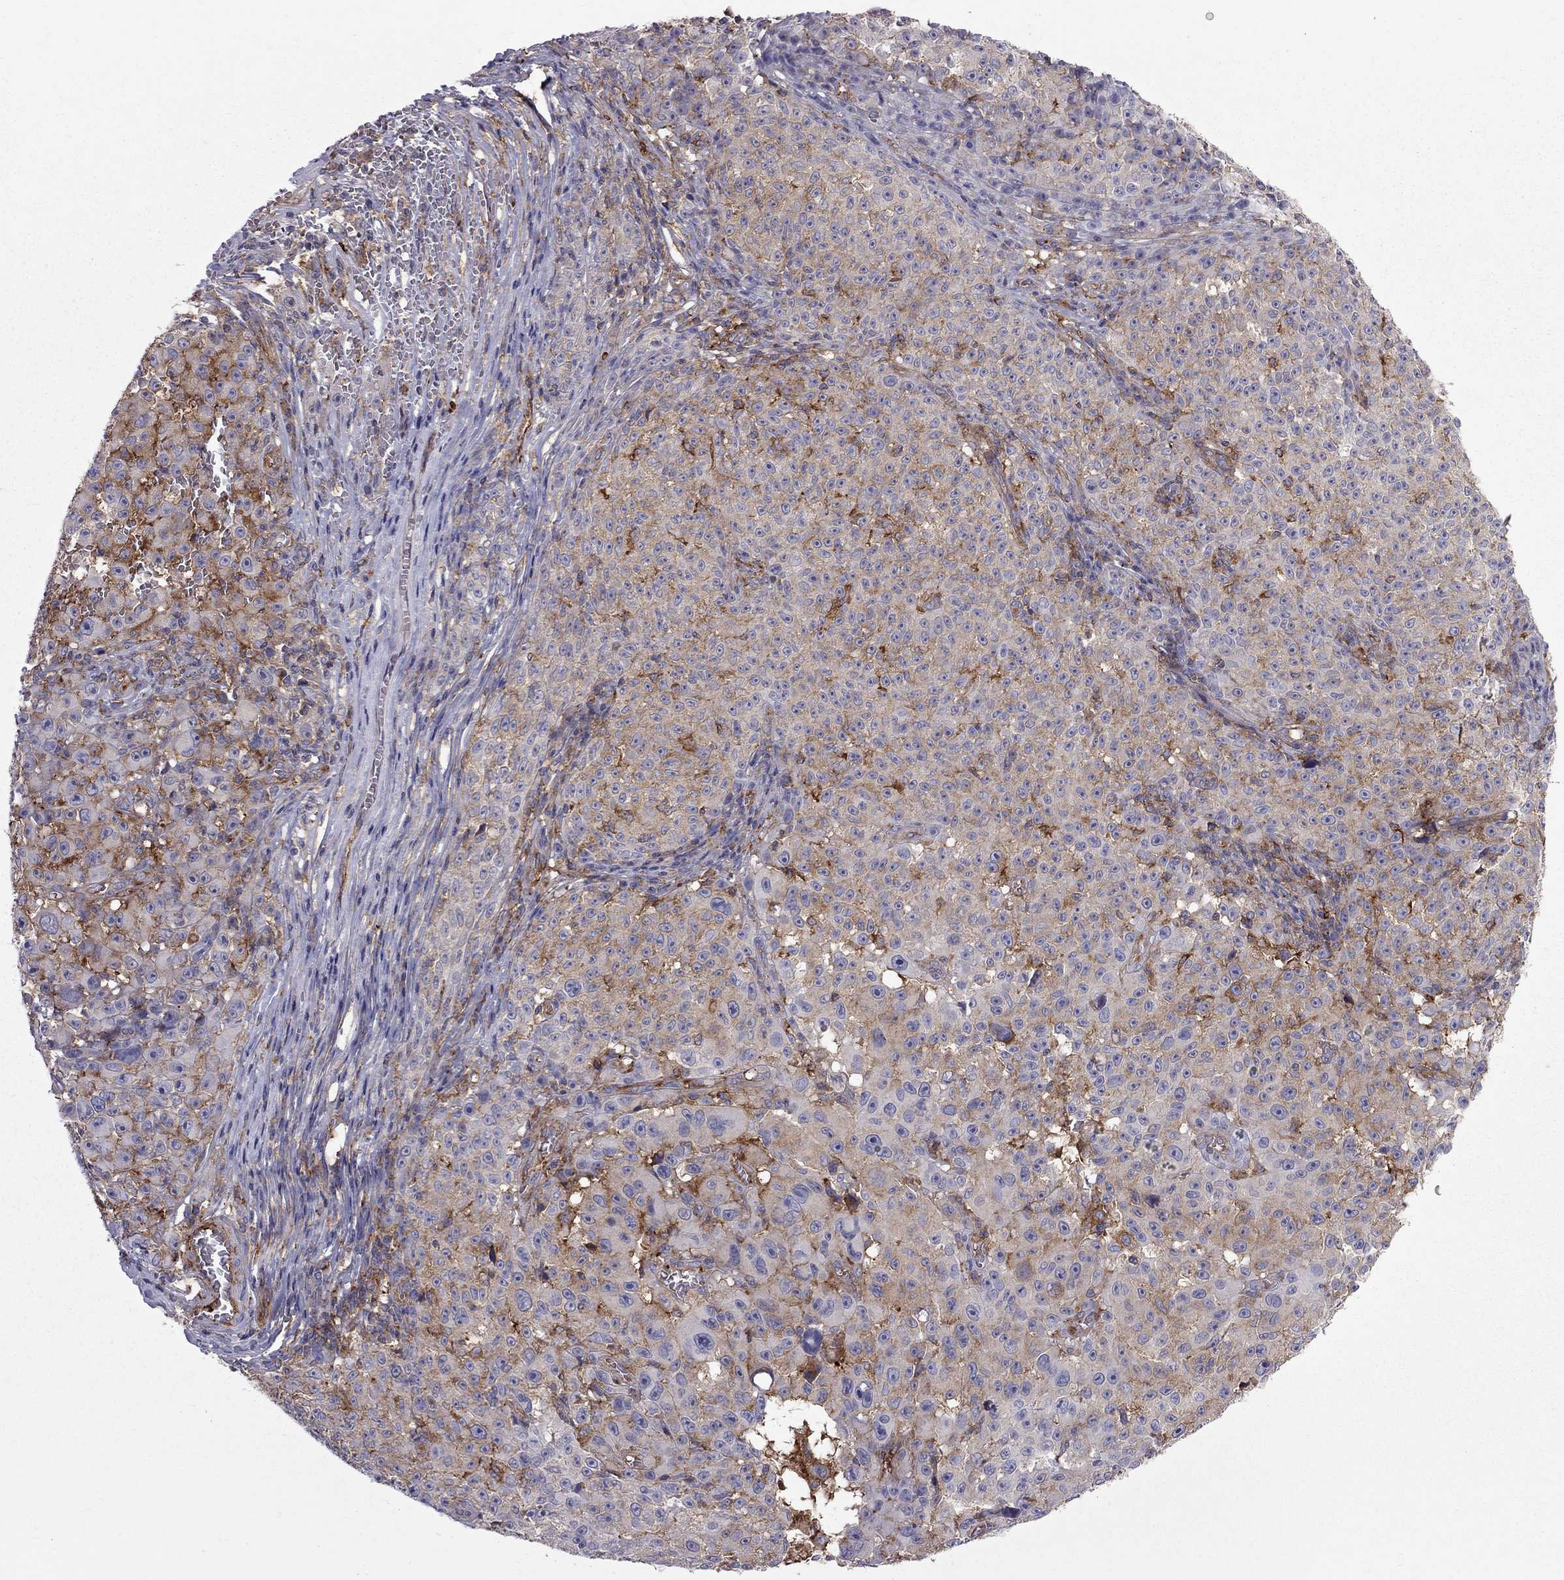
{"staining": {"intensity": "strong", "quantity": "25%-75%", "location": "cytoplasmic/membranous"}, "tissue": "melanoma", "cell_type": "Tumor cells", "image_type": "cancer", "snomed": [{"axis": "morphology", "description": "Malignant melanoma, NOS"}, {"axis": "topography", "description": "Skin"}], "caption": "Protein positivity by immunohistochemistry (IHC) demonstrates strong cytoplasmic/membranous expression in about 25%-75% of tumor cells in melanoma. (IHC, brightfield microscopy, high magnification).", "gene": "EIF4E3", "patient": {"sex": "female", "age": 82}}